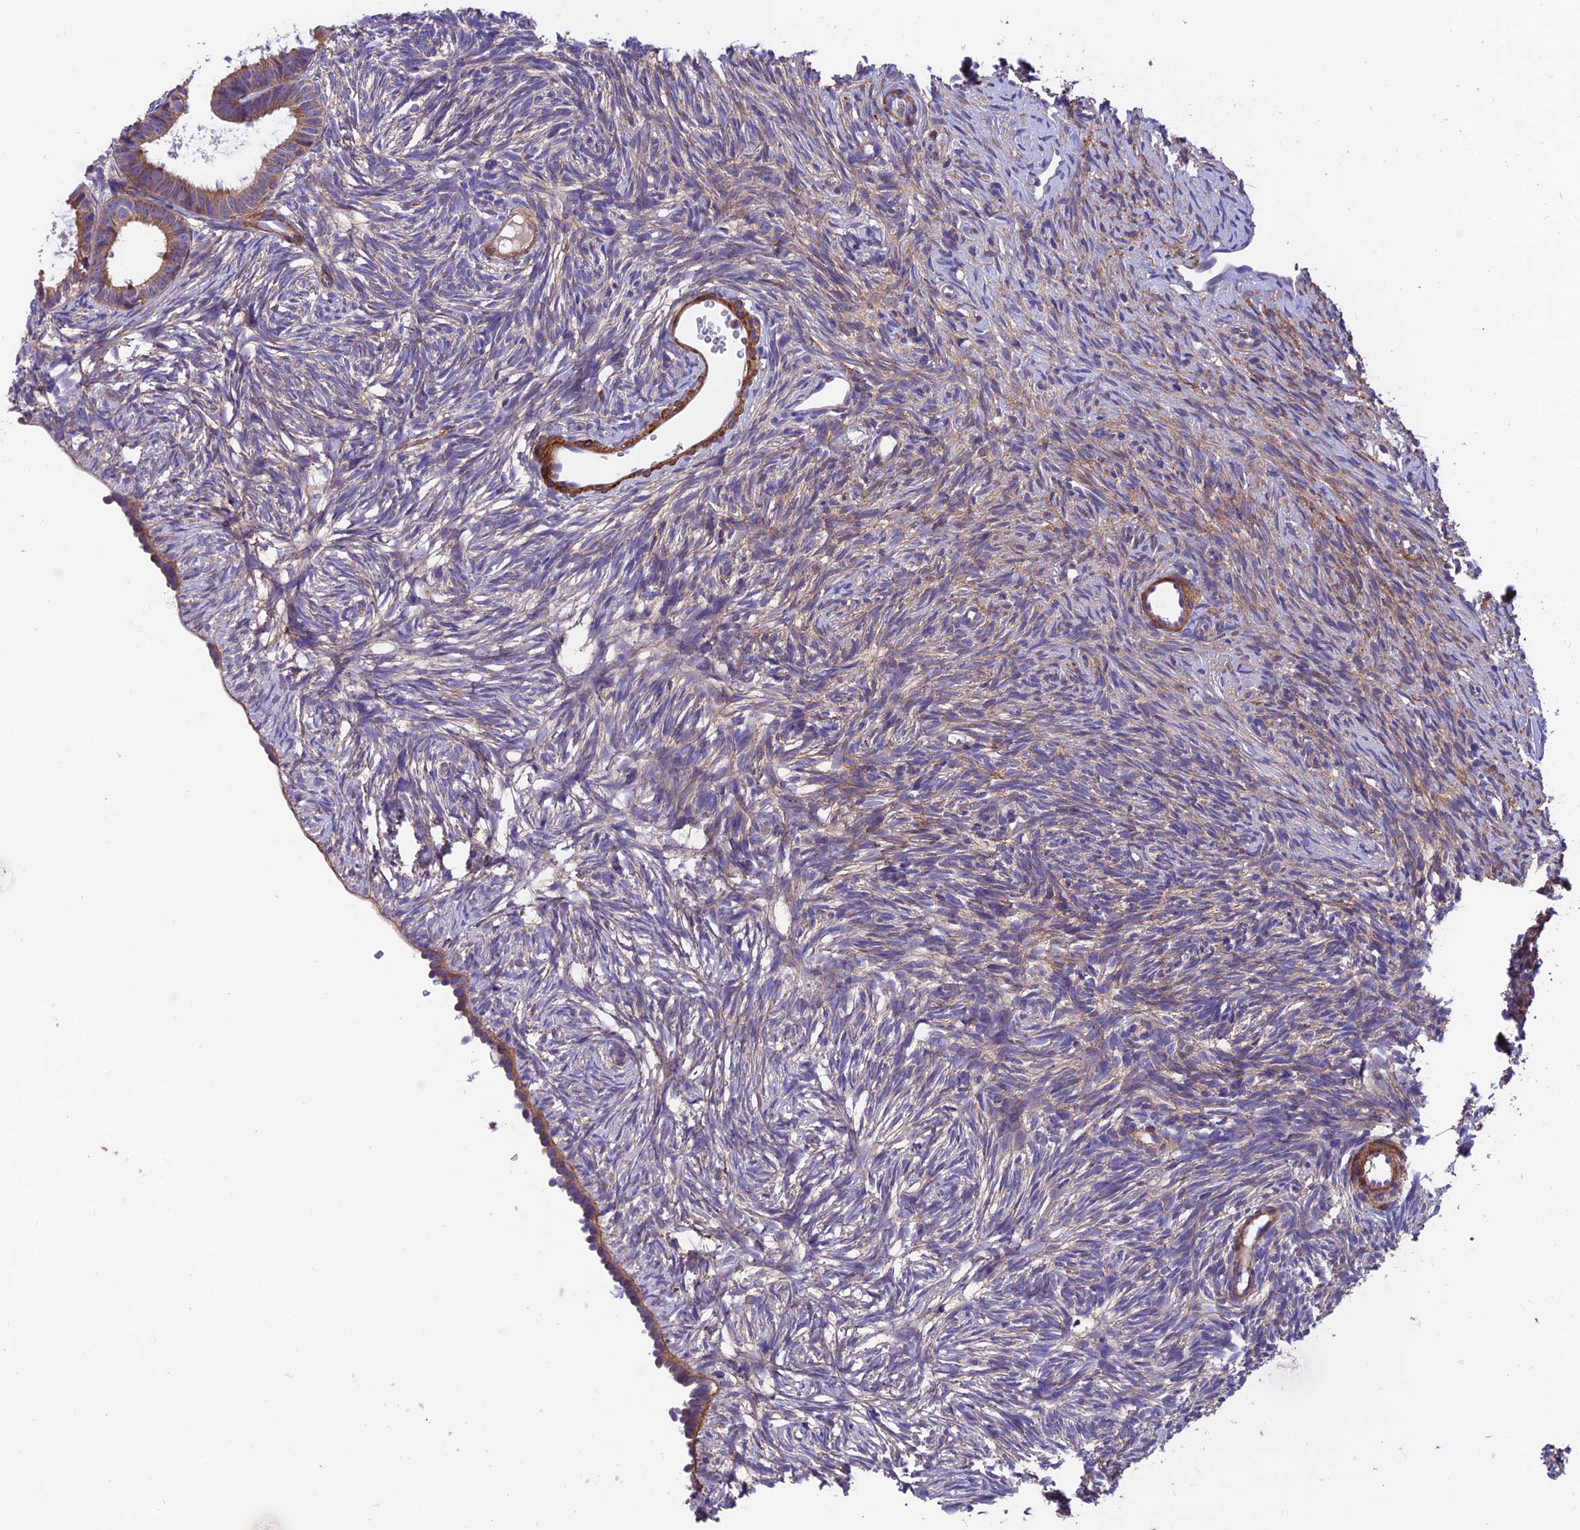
{"staining": {"intensity": "weak", "quantity": ">75%", "location": "cytoplasmic/membranous"}, "tissue": "ovary", "cell_type": "Ovarian stroma cells", "image_type": "normal", "snomed": [{"axis": "morphology", "description": "Normal tissue, NOS"}, {"axis": "topography", "description": "Ovary"}], "caption": "Immunohistochemistry histopathology image of unremarkable ovary: human ovary stained using IHC exhibits low levels of weak protein expression localized specifically in the cytoplasmic/membranous of ovarian stroma cells, appearing as a cytoplasmic/membranous brown color.", "gene": "VPS16", "patient": {"sex": "female", "age": 51}}